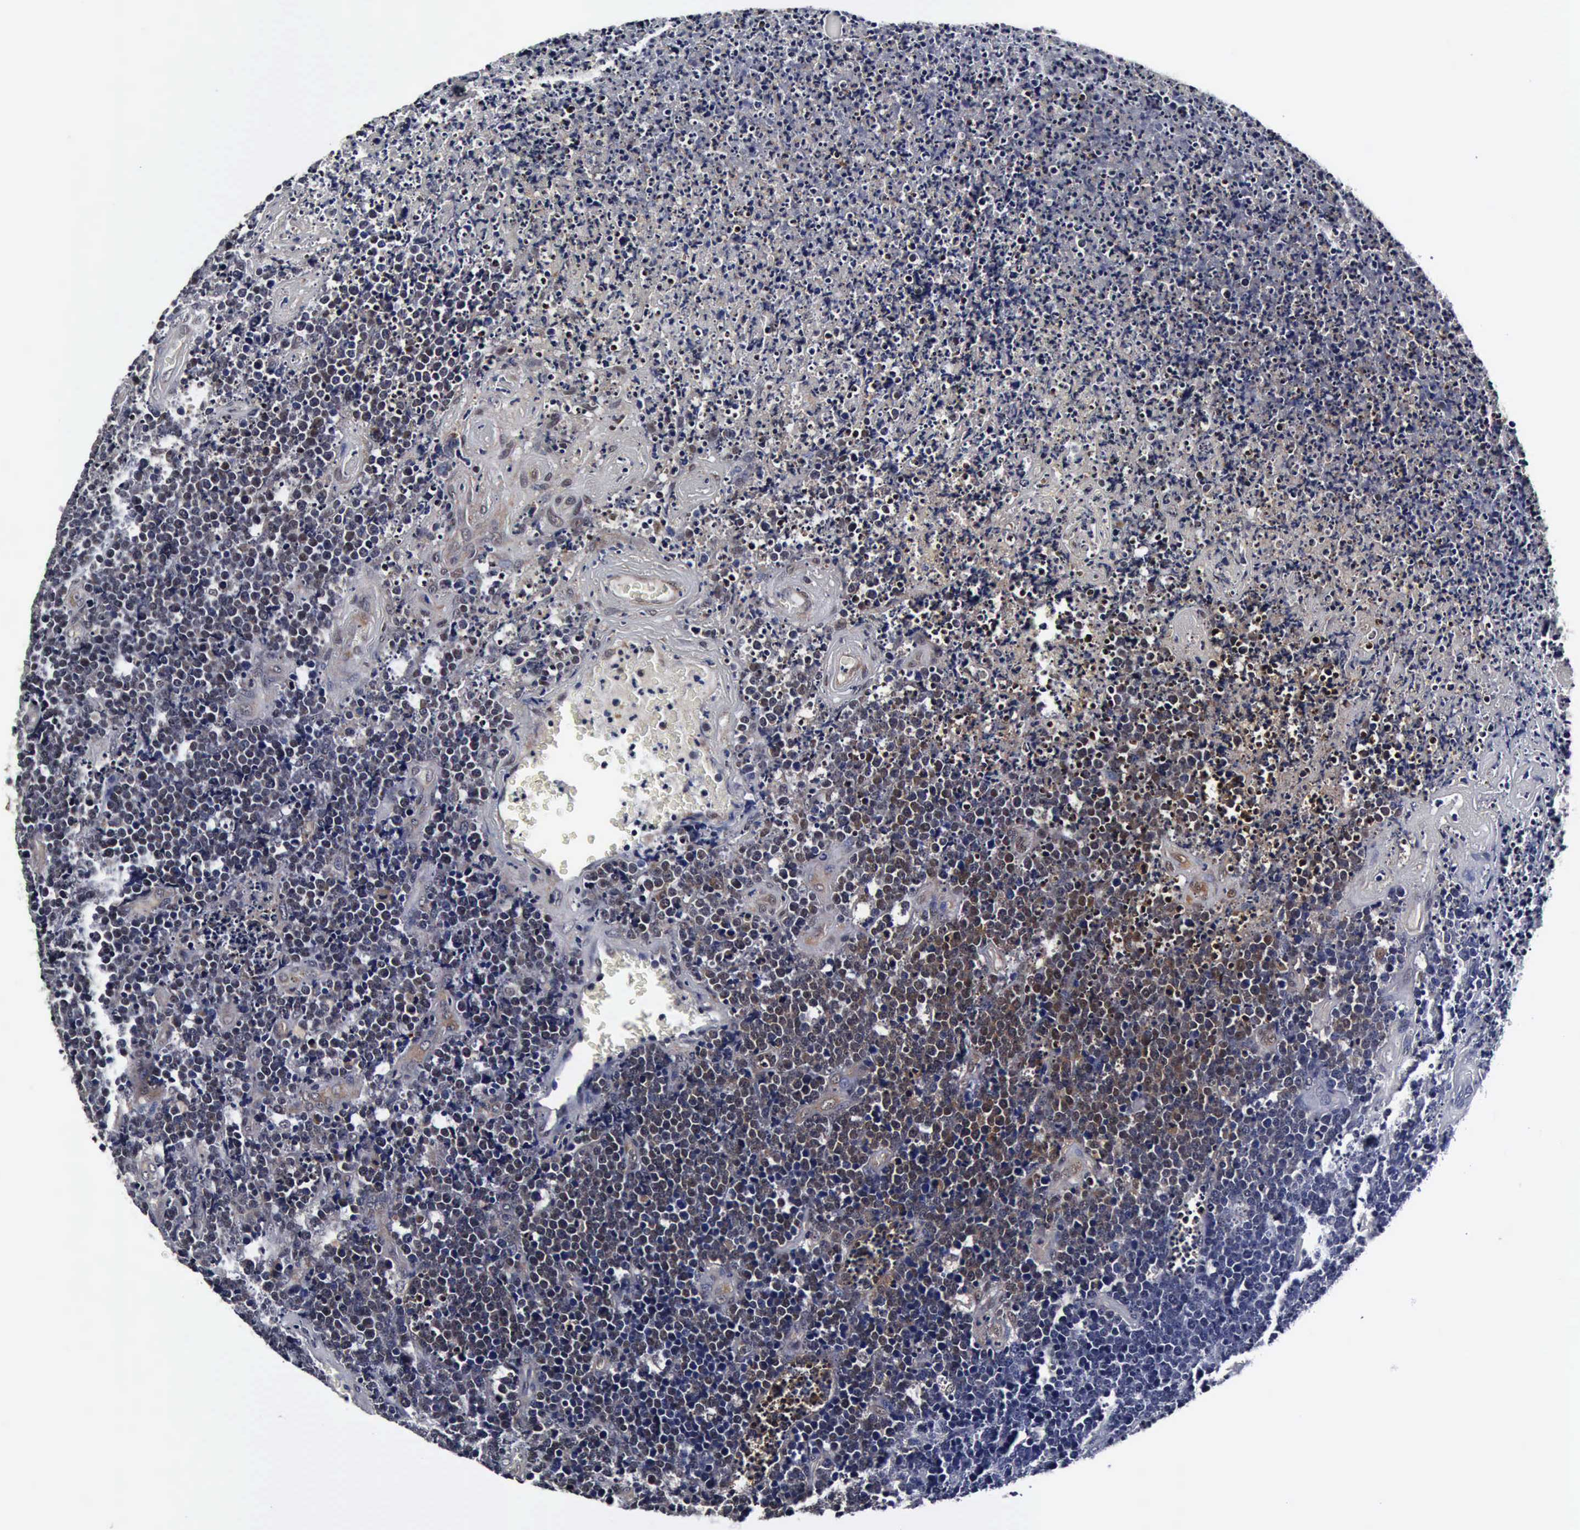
{"staining": {"intensity": "negative", "quantity": "none", "location": "none"}, "tissue": "lymphoma", "cell_type": "Tumor cells", "image_type": "cancer", "snomed": [{"axis": "morphology", "description": "Malignant lymphoma, non-Hodgkin's type, High grade"}, {"axis": "topography", "description": "Small intestine"}, {"axis": "topography", "description": "Colon"}], "caption": "Protein analysis of lymphoma displays no significant staining in tumor cells. (DAB (3,3'-diaminobenzidine) immunohistochemistry (IHC) visualized using brightfield microscopy, high magnification).", "gene": "UBC", "patient": {"sex": "male", "age": 8}}